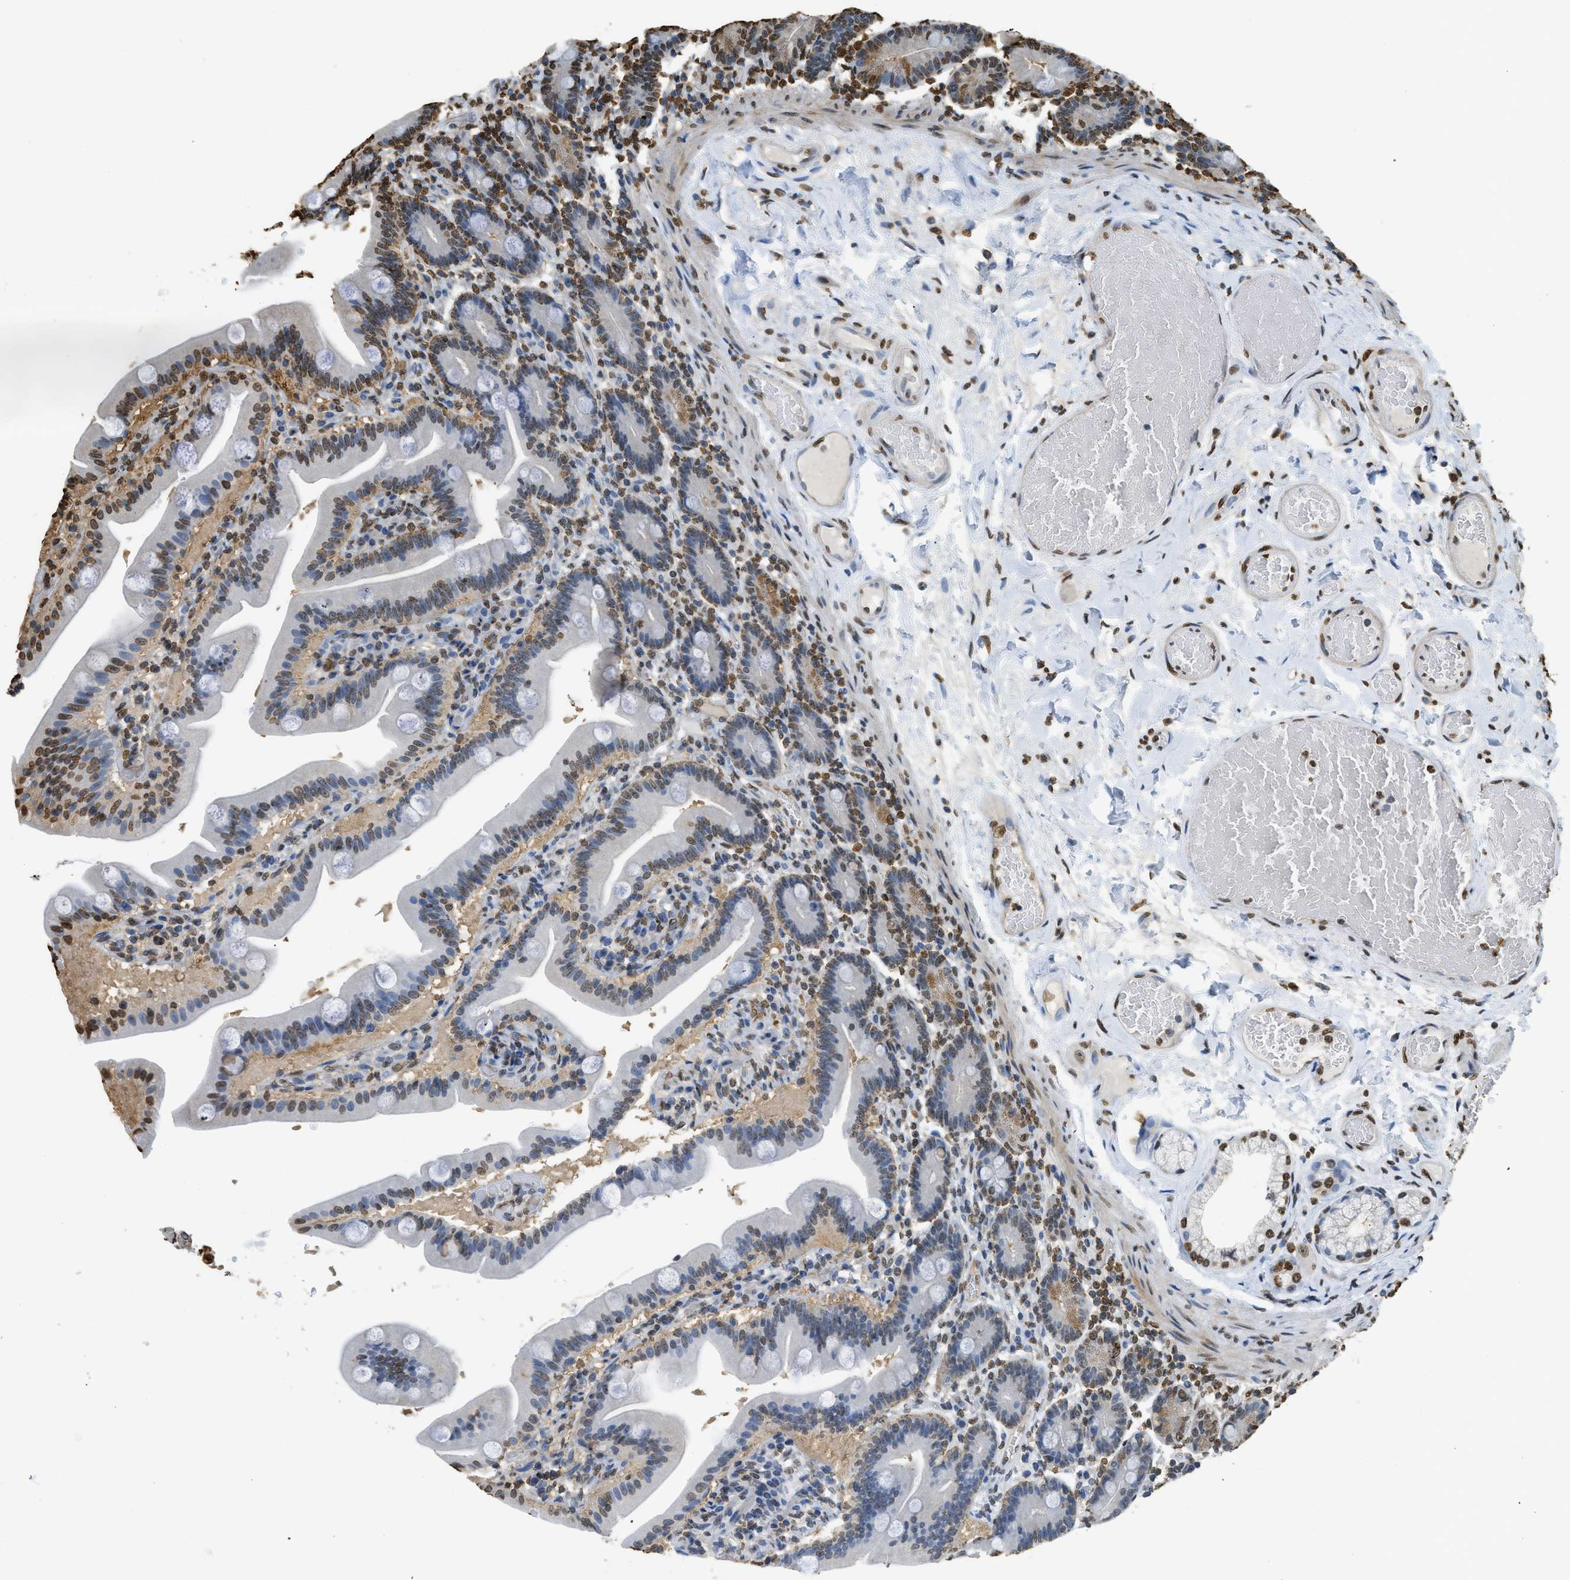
{"staining": {"intensity": "strong", "quantity": "<25%", "location": "nuclear"}, "tissue": "duodenum", "cell_type": "Glandular cells", "image_type": "normal", "snomed": [{"axis": "morphology", "description": "Normal tissue, NOS"}, {"axis": "topography", "description": "Duodenum"}], "caption": "Duodenum stained for a protein shows strong nuclear positivity in glandular cells.", "gene": "NR5A2", "patient": {"sex": "male", "age": 54}}